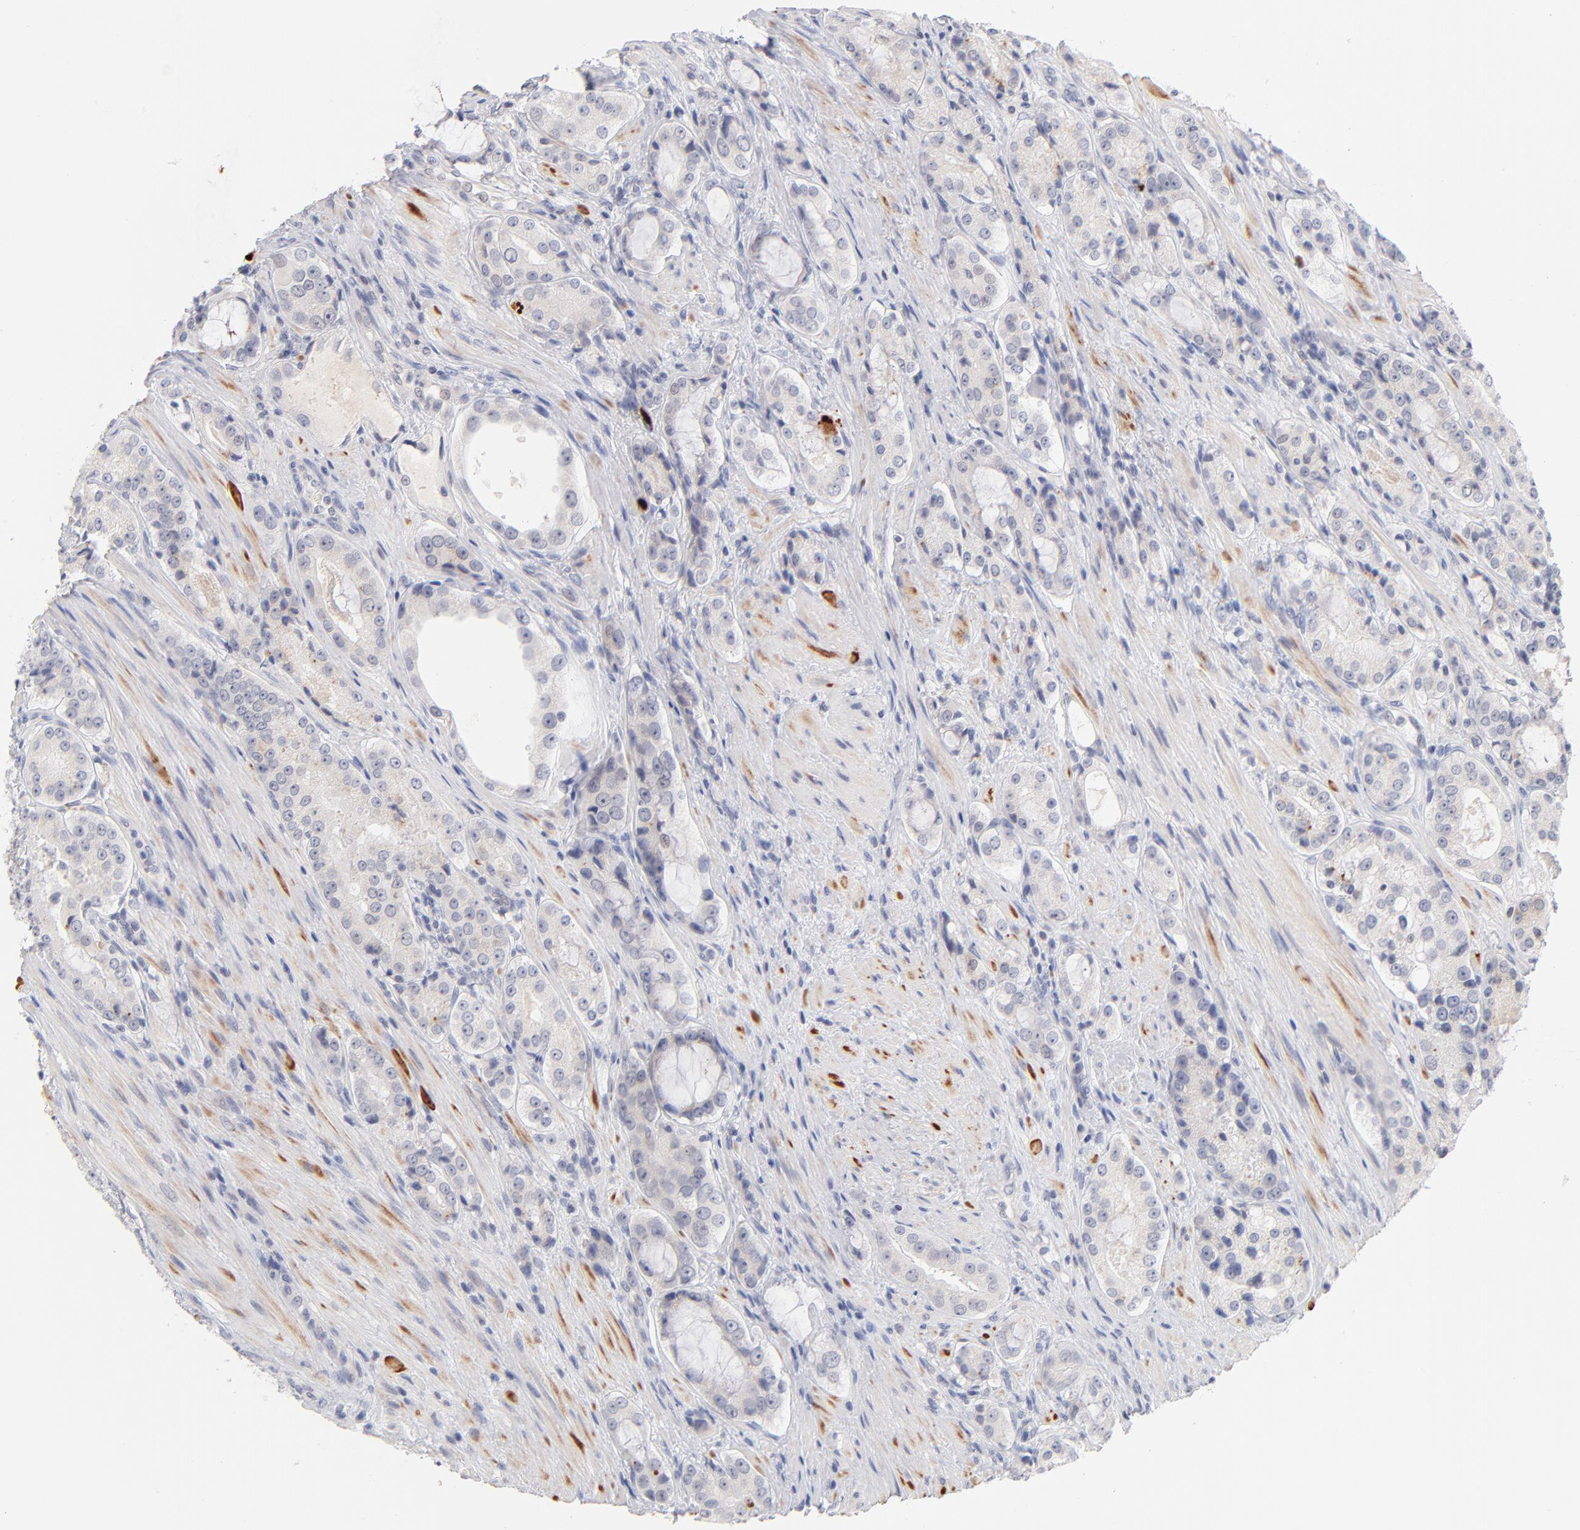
{"staining": {"intensity": "negative", "quantity": "none", "location": "none"}, "tissue": "prostate cancer", "cell_type": "Tumor cells", "image_type": "cancer", "snomed": [{"axis": "morphology", "description": "Adenocarcinoma, High grade"}, {"axis": "topography", "description": "Prostate"}], "caption": "Immunohistochemistry (IHC) of high-grade adenocarcinoma (prostate) reveals no staining in tumor cells.", "gene": "PARP1", "patient": {"sex": "male", "age": 72}}